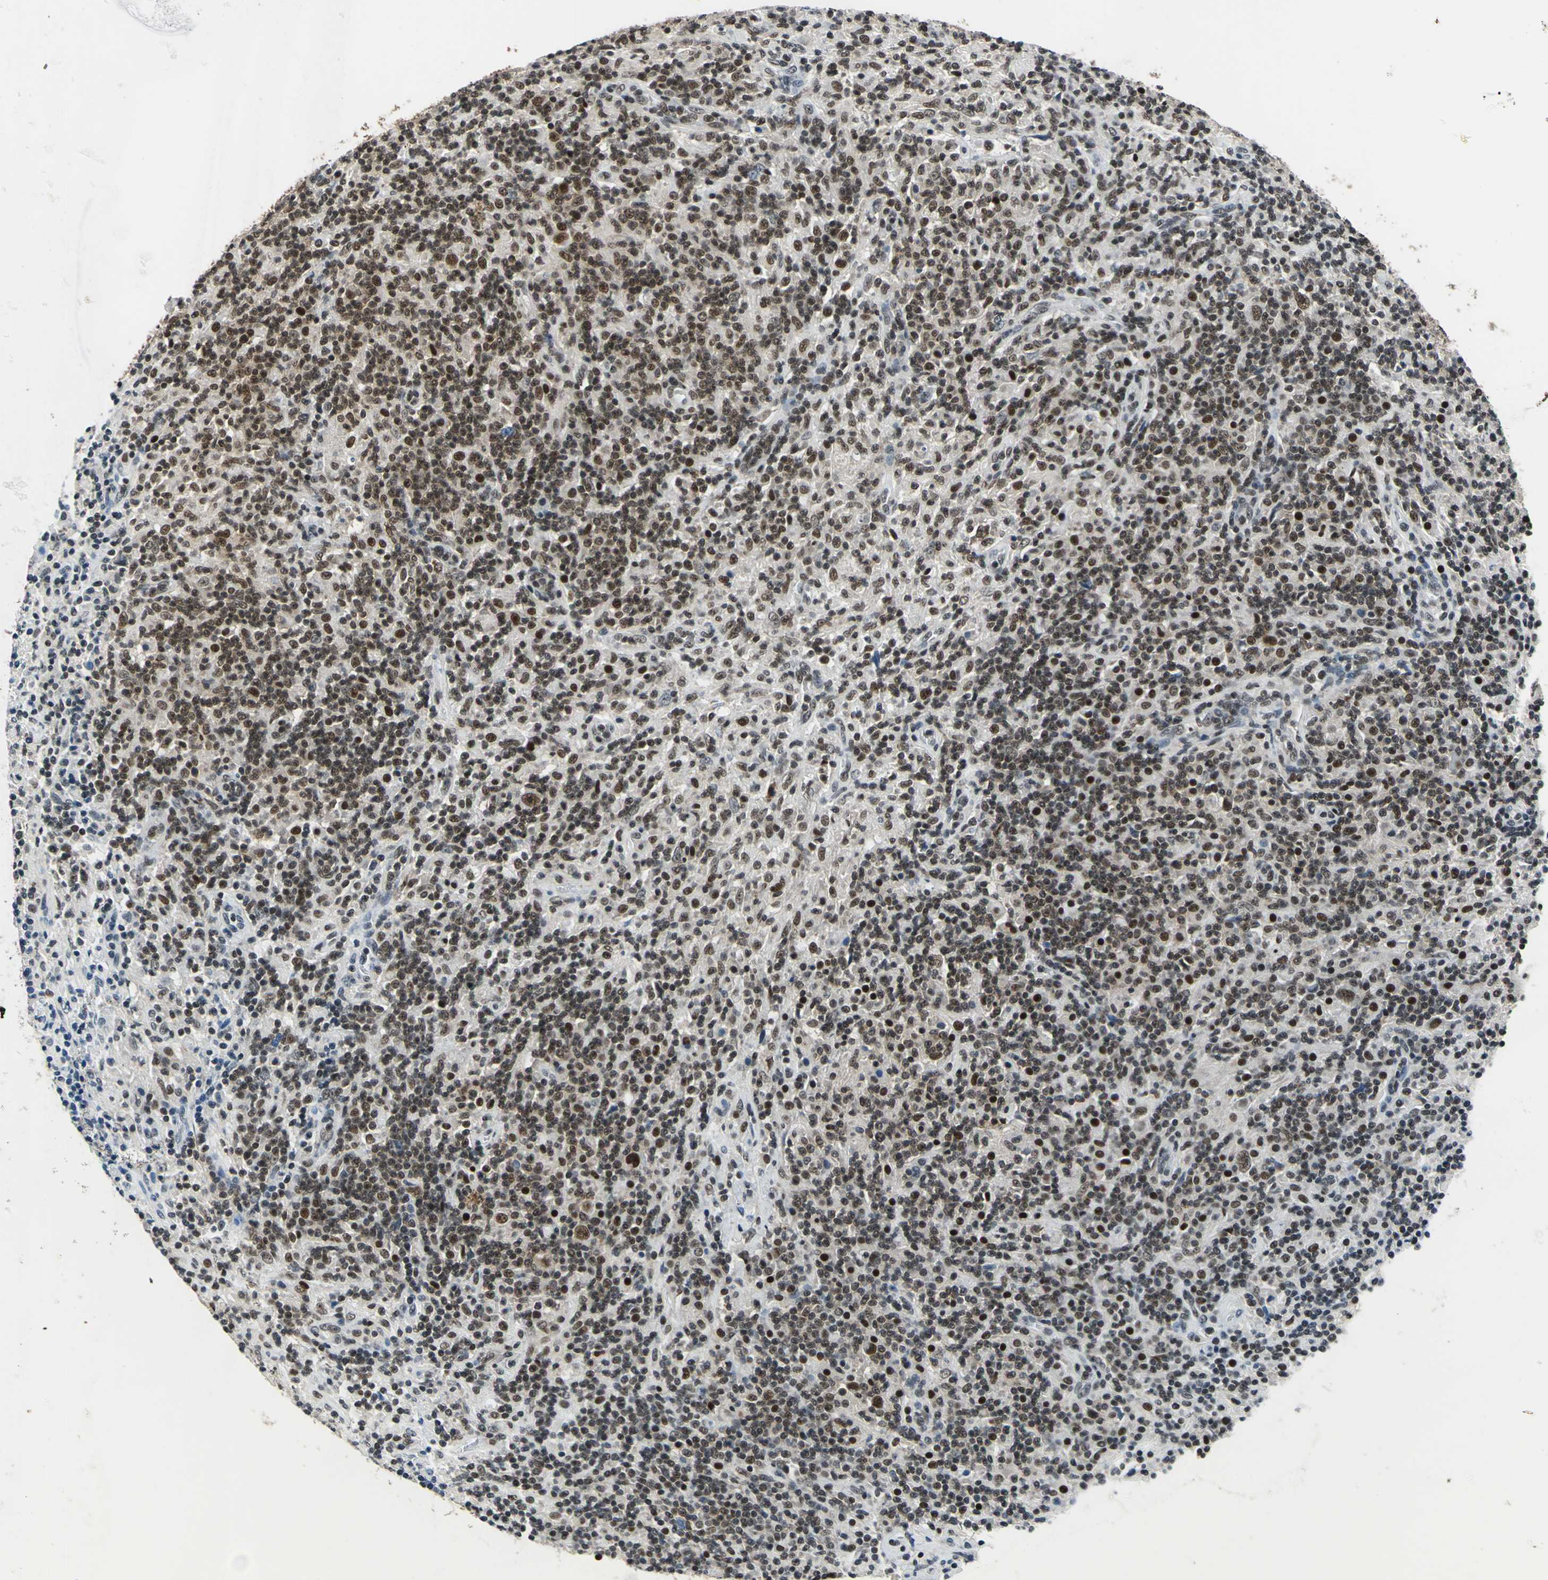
{"staining": {"intensity": "moderate", "quantity": ">75%", "location": "nuclear"}, "tissue": "lymphoma", "cell_type": "Tumor cells", "image_type": "cancer", "snomed": [{"axis": "morphology", "description": "Hodgkin's disease, NOS"}, {"axis": "topography", "description": "Lymph node"}], "caption": "The immunohistochemical stain labels moderate nuclear expression in tumor cells of Hodgkin's disease tissue.", "gene": "BCLAF1", "patient": {"sex": "male", "age": 70}}